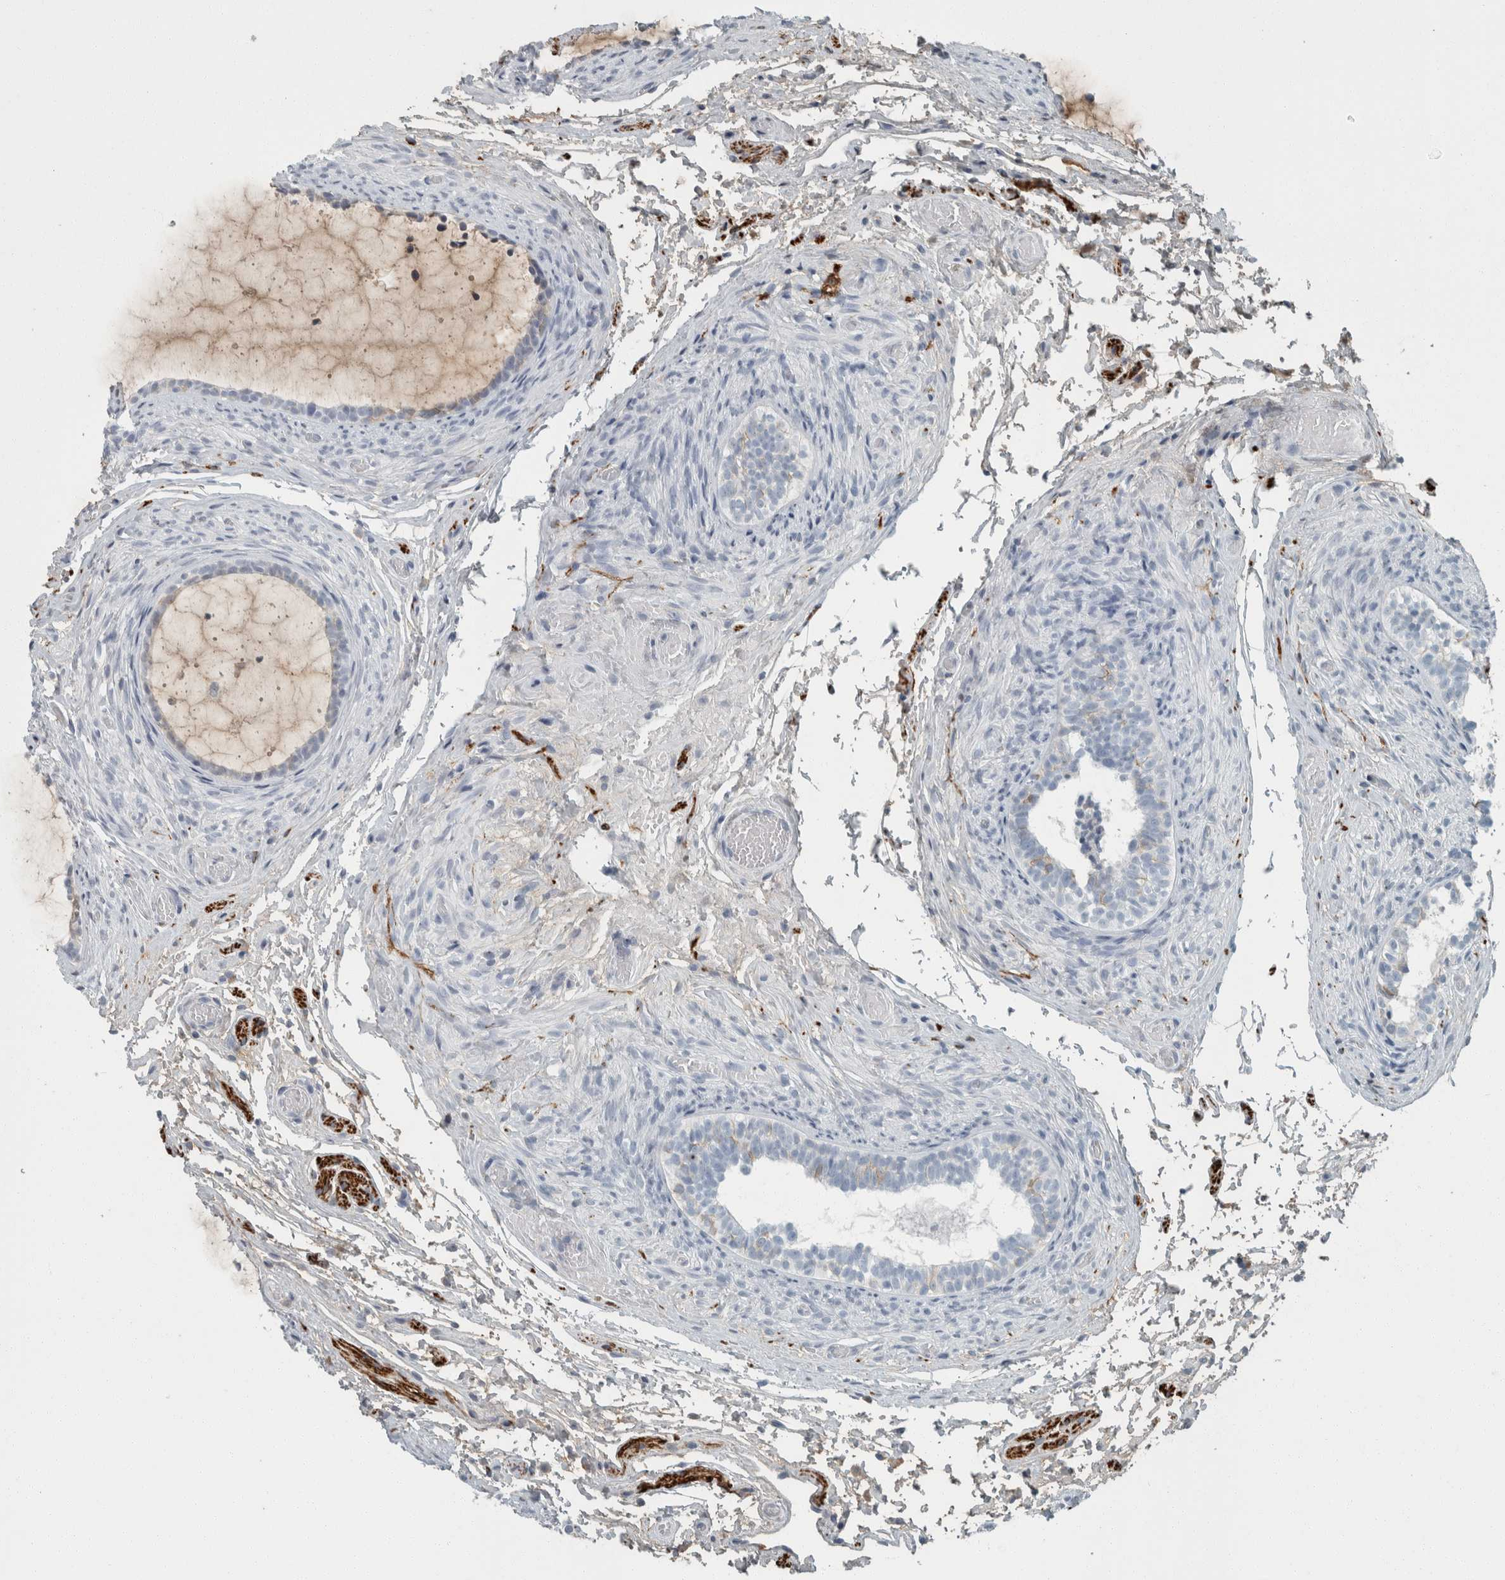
{"staining": {"intensity": "negative", "quantity": "none", "location": "none"}, "tissue": "epididymis", "cell_type": "Glandular cells", "image_type": "normal", "snomed": [{"axis": "morphology", "description": "Normal tissue, NOS"}, {"axis": "topography", "description": "Epididymis"}], "caption": "IHC photomicrograph of benign epididymis: human epididymis stained with DAB (3,3'-diaminobenzidine) reveals no significant protein staining in glandular cells.", "gene": "CHL1", "patient": {"sex": "male", "age": 5}}